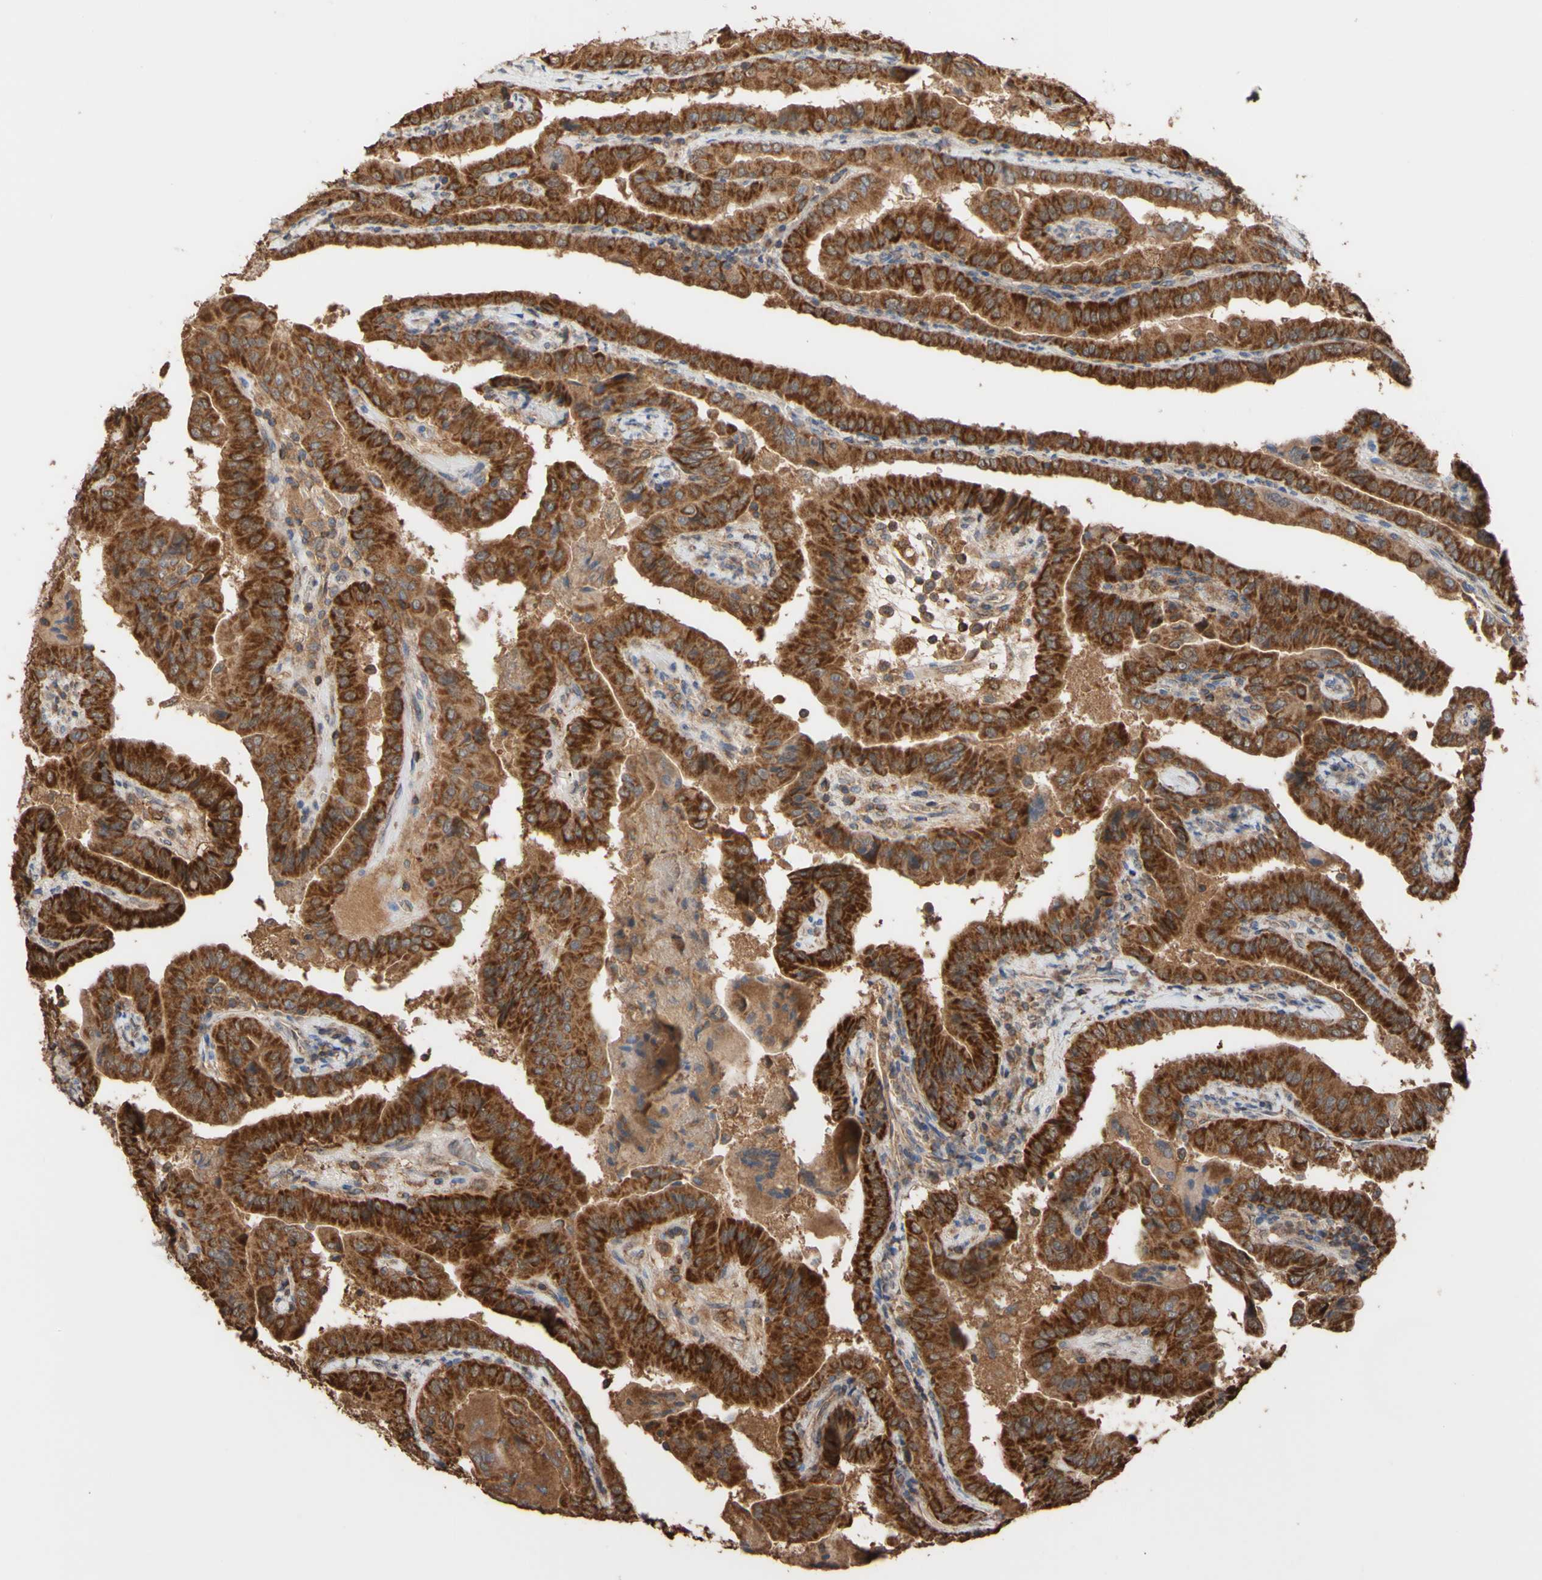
{"staining": {"intensity": "strong", "quantity": ">75%", "location": "cytoplasmic/membranous"}, "tissue": "thyroid cancer", "cell_type": "Tumor cells", "image_type": "cancer", "snomed": [{"axis": "morphology", "description": "Papillary adenocarcinoma, NOS"}, {"axis": "topography", "description": "Thyroid gland"}], "caption": "A brown stain labels strong cytoplasmic/membranous positivity of a protein in human papillary adenocarcinoma (thyroid) tumor cells.", "gene": "ALDH9A1", "patient": {"sex": "male", "age": 33}}